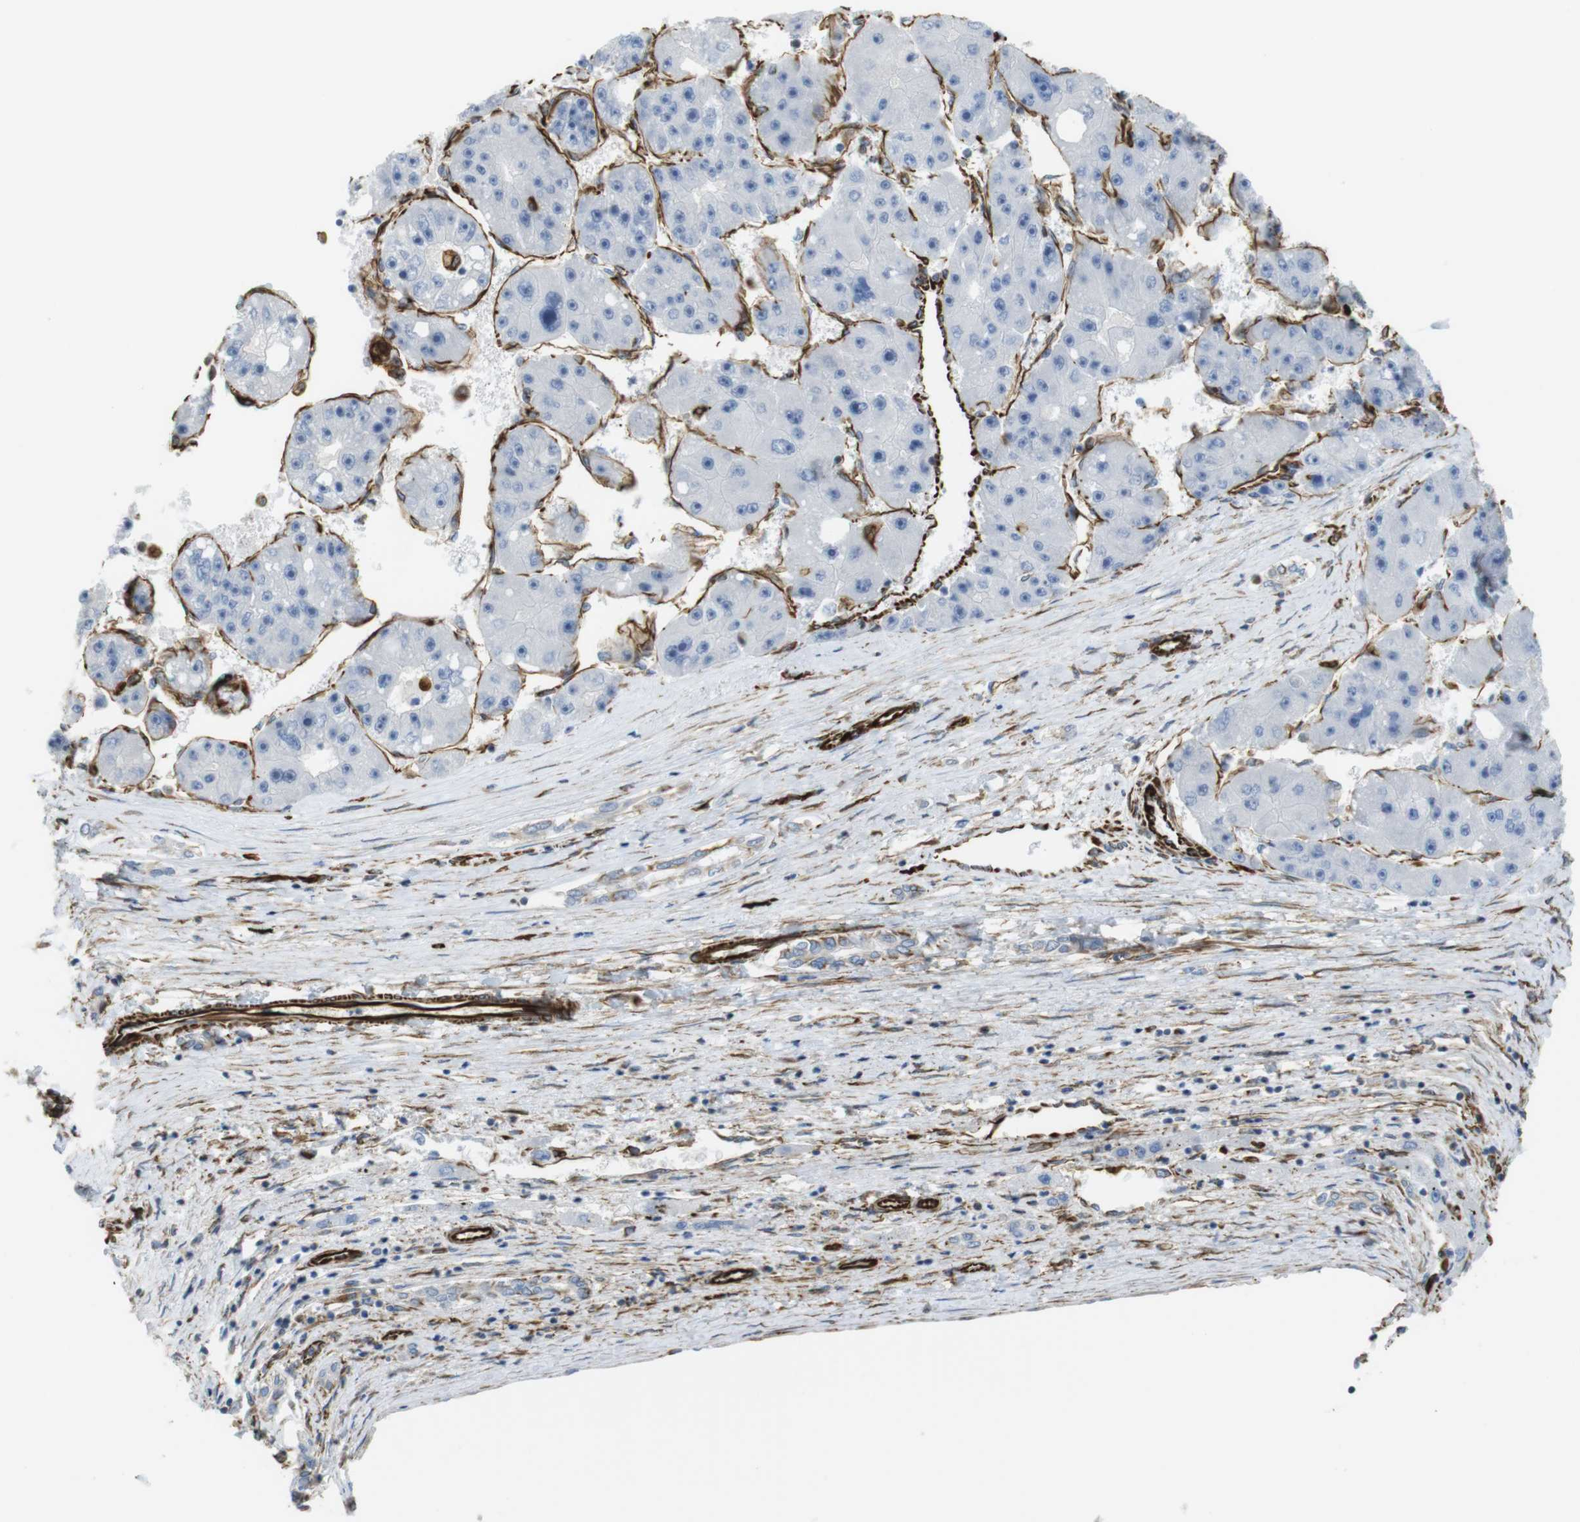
{"staining": {"intensity": "negative", "quantity": "none", "location": "none"}, "tissue": "liver cancer", "cell_type": "Tumor cells", "image_type": "cancer", "snomed": [{"axis": "morphology", "description": "Carcinoma, Hepatocellular, NOS"}, {"axis": "topography", "description": "Liver"}], "caption": "This is an immunohistochemistry photomicrograph of human liver cancer. There is no staining in tumor cells.", "gene": "RALGPS1", "patient": {"sex": "female", "age": 61}}